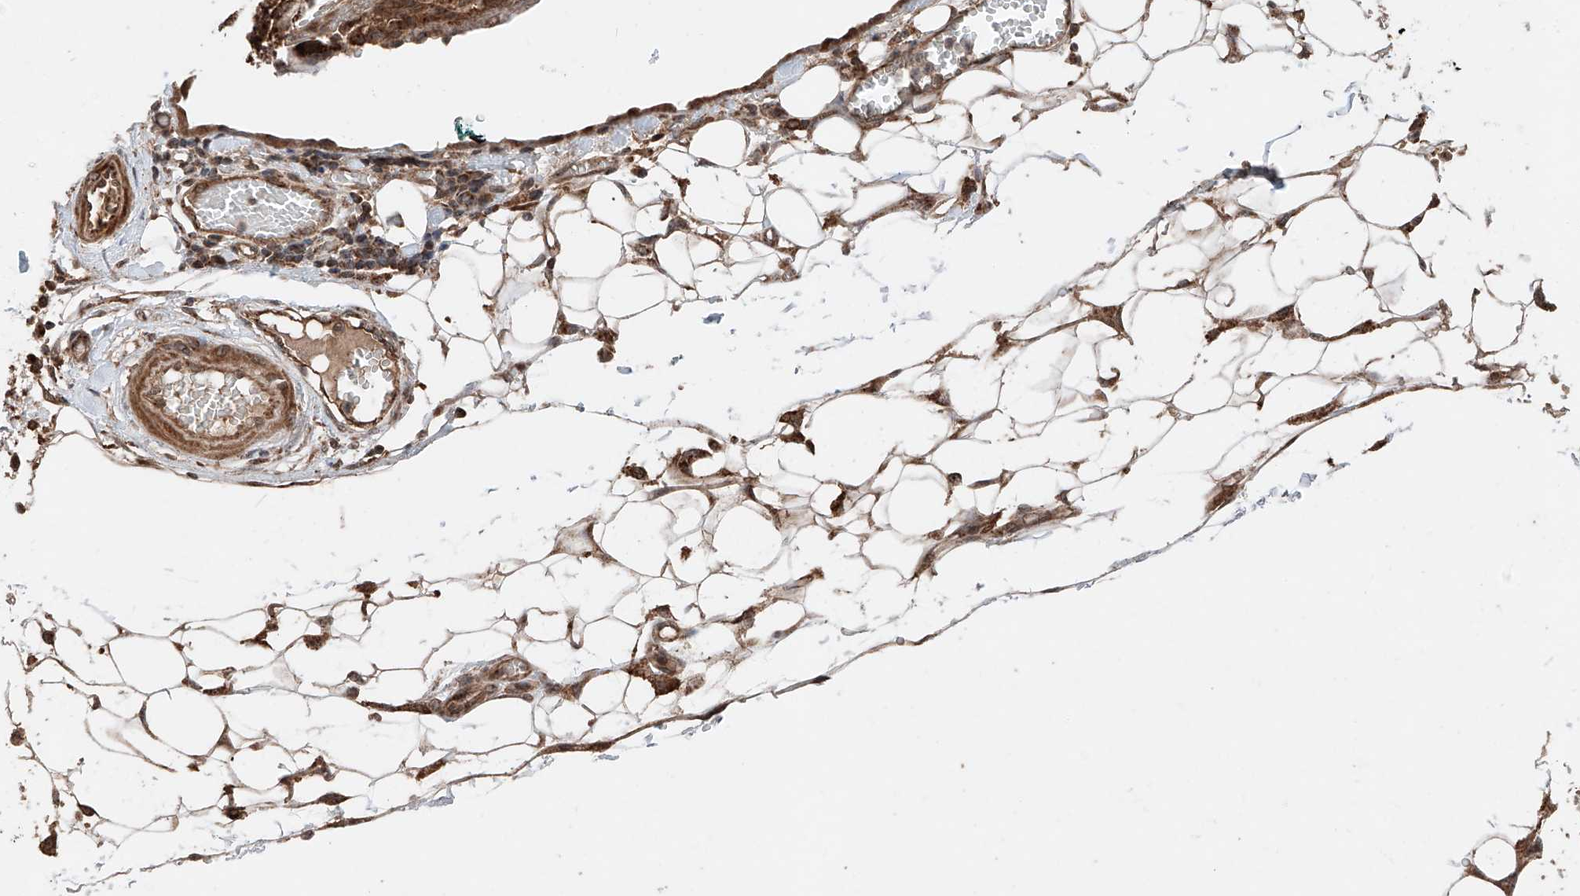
{"staining": {"intensity": "strong", "quantity": ">75%", "location": "cytoplasmic/membranous"}, "tissue": "ovarian cancer", "cell_type": "Tumor cells", "image_type": "cancer", "snomed": [{"axis": "morphology", "description": "Cystadenocarcinoma, serous, NOS"}, {"axis": "topography", "description": "Soft tissue"}, {"axis": "topography", "description": "Ovary"}], "caption": "High-magnification brightfield microscopy of serous cystadenocarcinoma (ovarian) stained with DAB (brown) and counterstained with hematoxylin (blue). tumor cells exhibit strong cytoplasmic/membranous staining is appreciated in about>75% of cells. Using DAB (3,3'-diaminobenzidine) (brown) and hematoxylin (blue) stains, captured at high magnification using brightfield microscopy.", "gene": "ZSCAN29", "patient": {"sex": "female", "age": 57}}